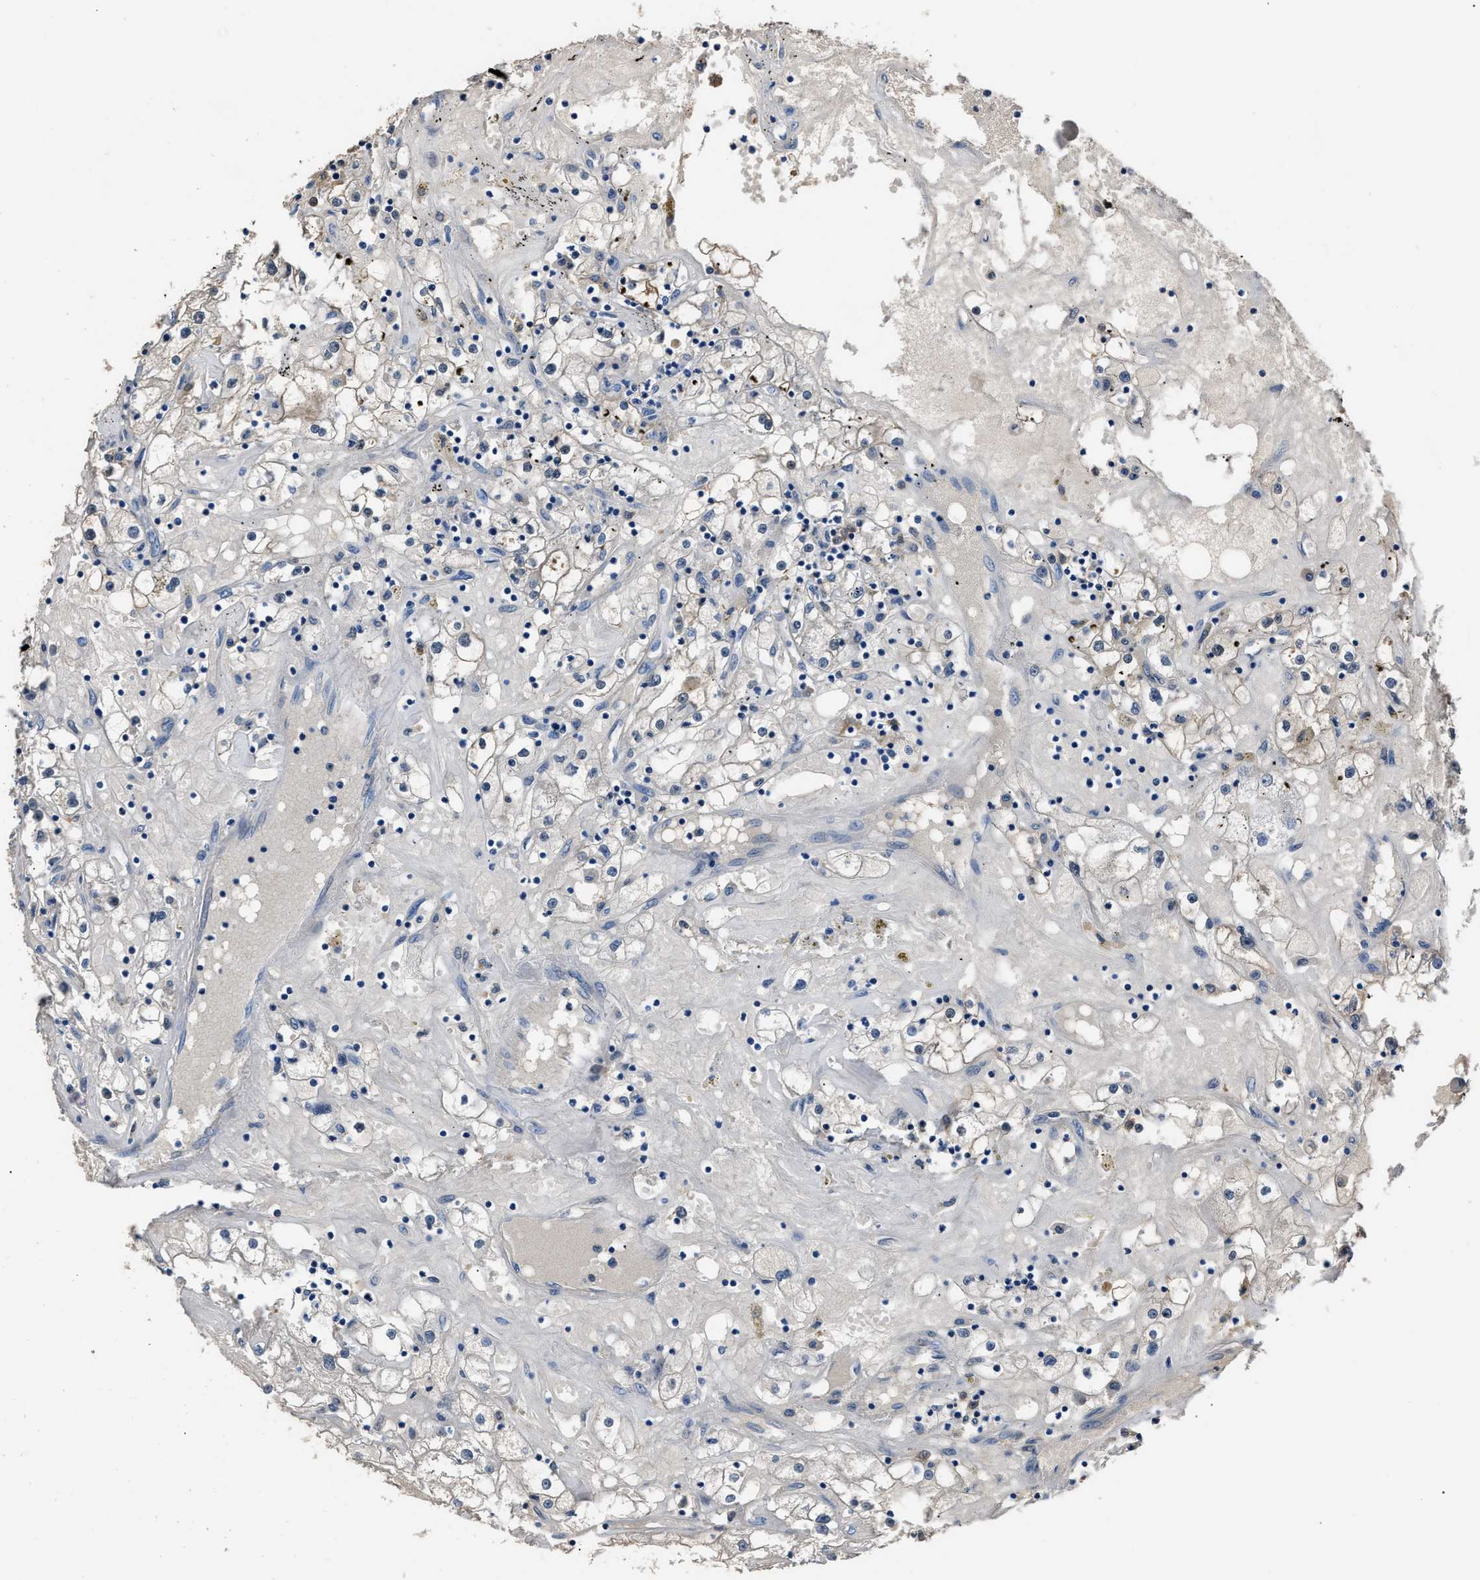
{"staining": {"intensity": "negative", "quantity": "none", "location": "none"}, "tissue": "renal cancer", "cell_type": "Tumor cells", "image_type": "cancer", "snomed": [{"axis": "morphology", "description": "Adenocarcinoma, NOS"}, {"axis": "topography", "description": "Kidney"}], "caption": "The immunohistochemistry (IHC) micrograph has no significant positivity in tumor cells of renal cancer (adenocarcinoma) tissue.", "gene": "GSTP1", "patient": {"sex": "male", "age": 56}}